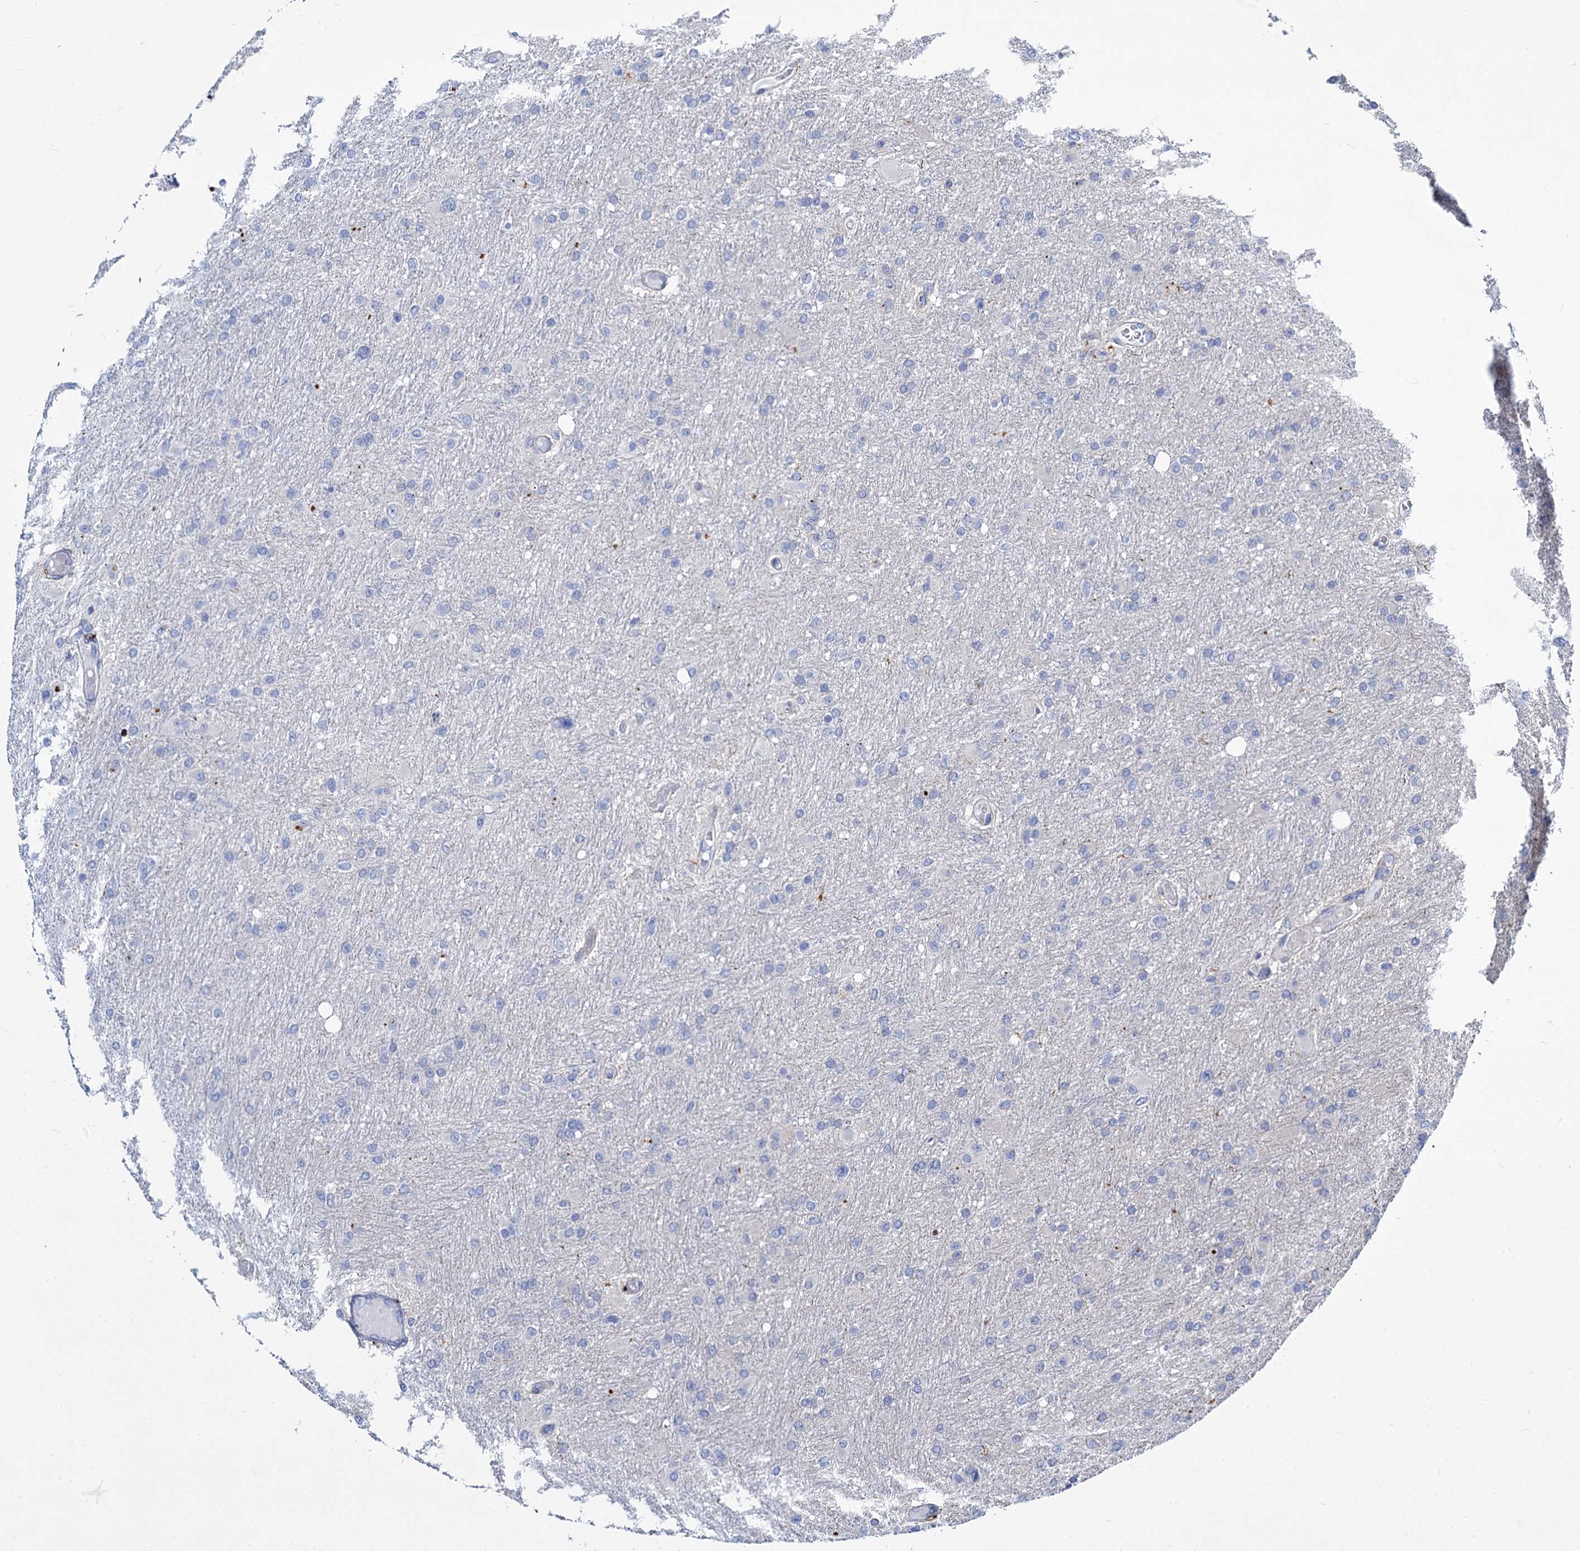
{"staining": {"intensity": "negative", "quantity": "none", "location": "none"}, "tissue": "glioma", "cell_type": "Tumor cells", "image_type": "cancer", "snomed": [{"axis": "morphology", "description": "Glioma, malignant, High grade"}, {"axis": "topography", "description": "Cerebral cortex"}], "caption": "Tumor cells show no significant staining in malignant glioma (high-grade).", "gene": "TRIM77", "patient": {"sex": "female", "age": 36}}